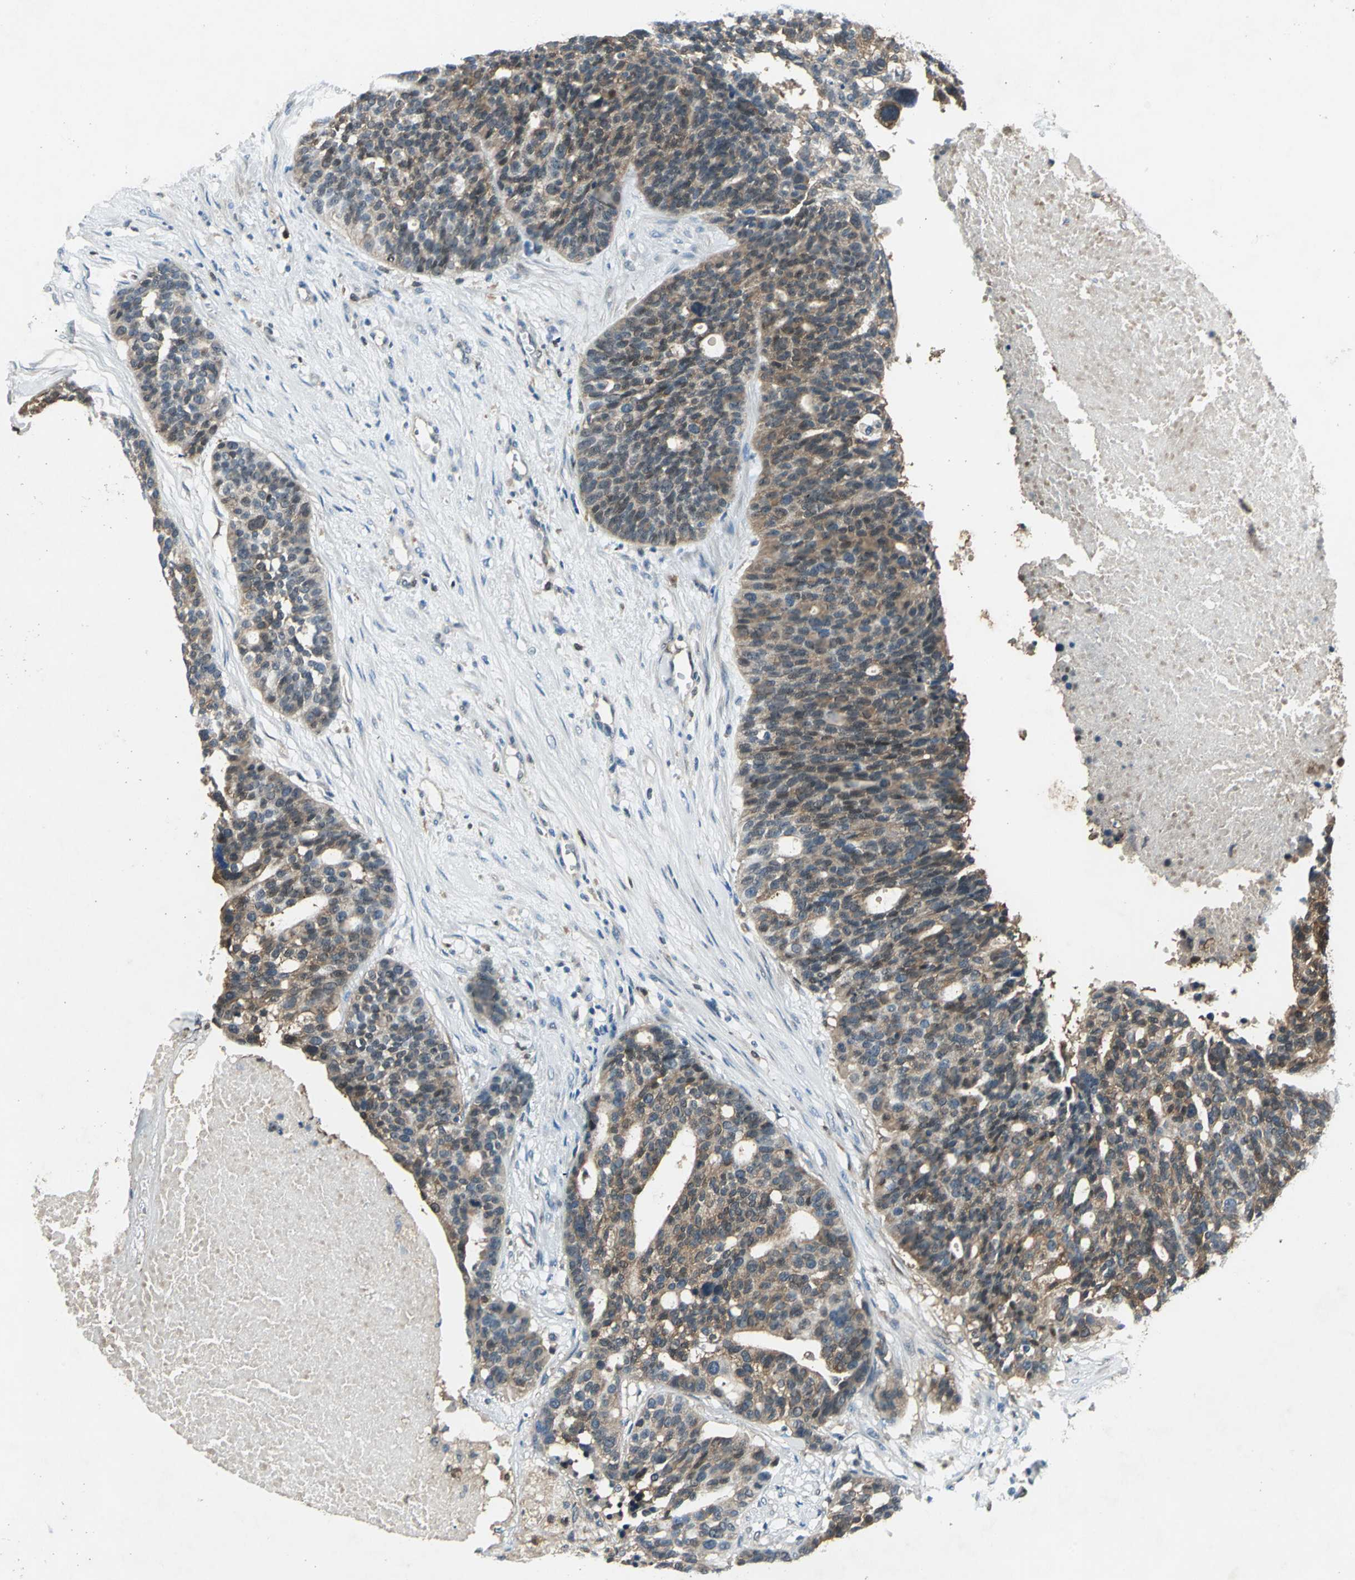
{"staining": {"intensity": "moderate", "quantity": ">75%", "location": "cytoplasmic/membranous,nuclear"}, "tissue": "ovarian cancer", "cell_type": "Tumor cells", "image_type": "cancer", "snomed": [{"axis": "morphology", "description": "Cystadenocarcinoma, serous, NOS"}, {"axis": "topography", "description": "Ovary"}], "caption": "This image demonstrates immunohistochemistry staining of human ovarian serous cystadenocarcinoma, with medium moderate cytoplasmic/membranous and nuclear staining in about >75% of tumor cells.", "gene": "RRM2B", "patient": {"sex": "female", "age": 59}}